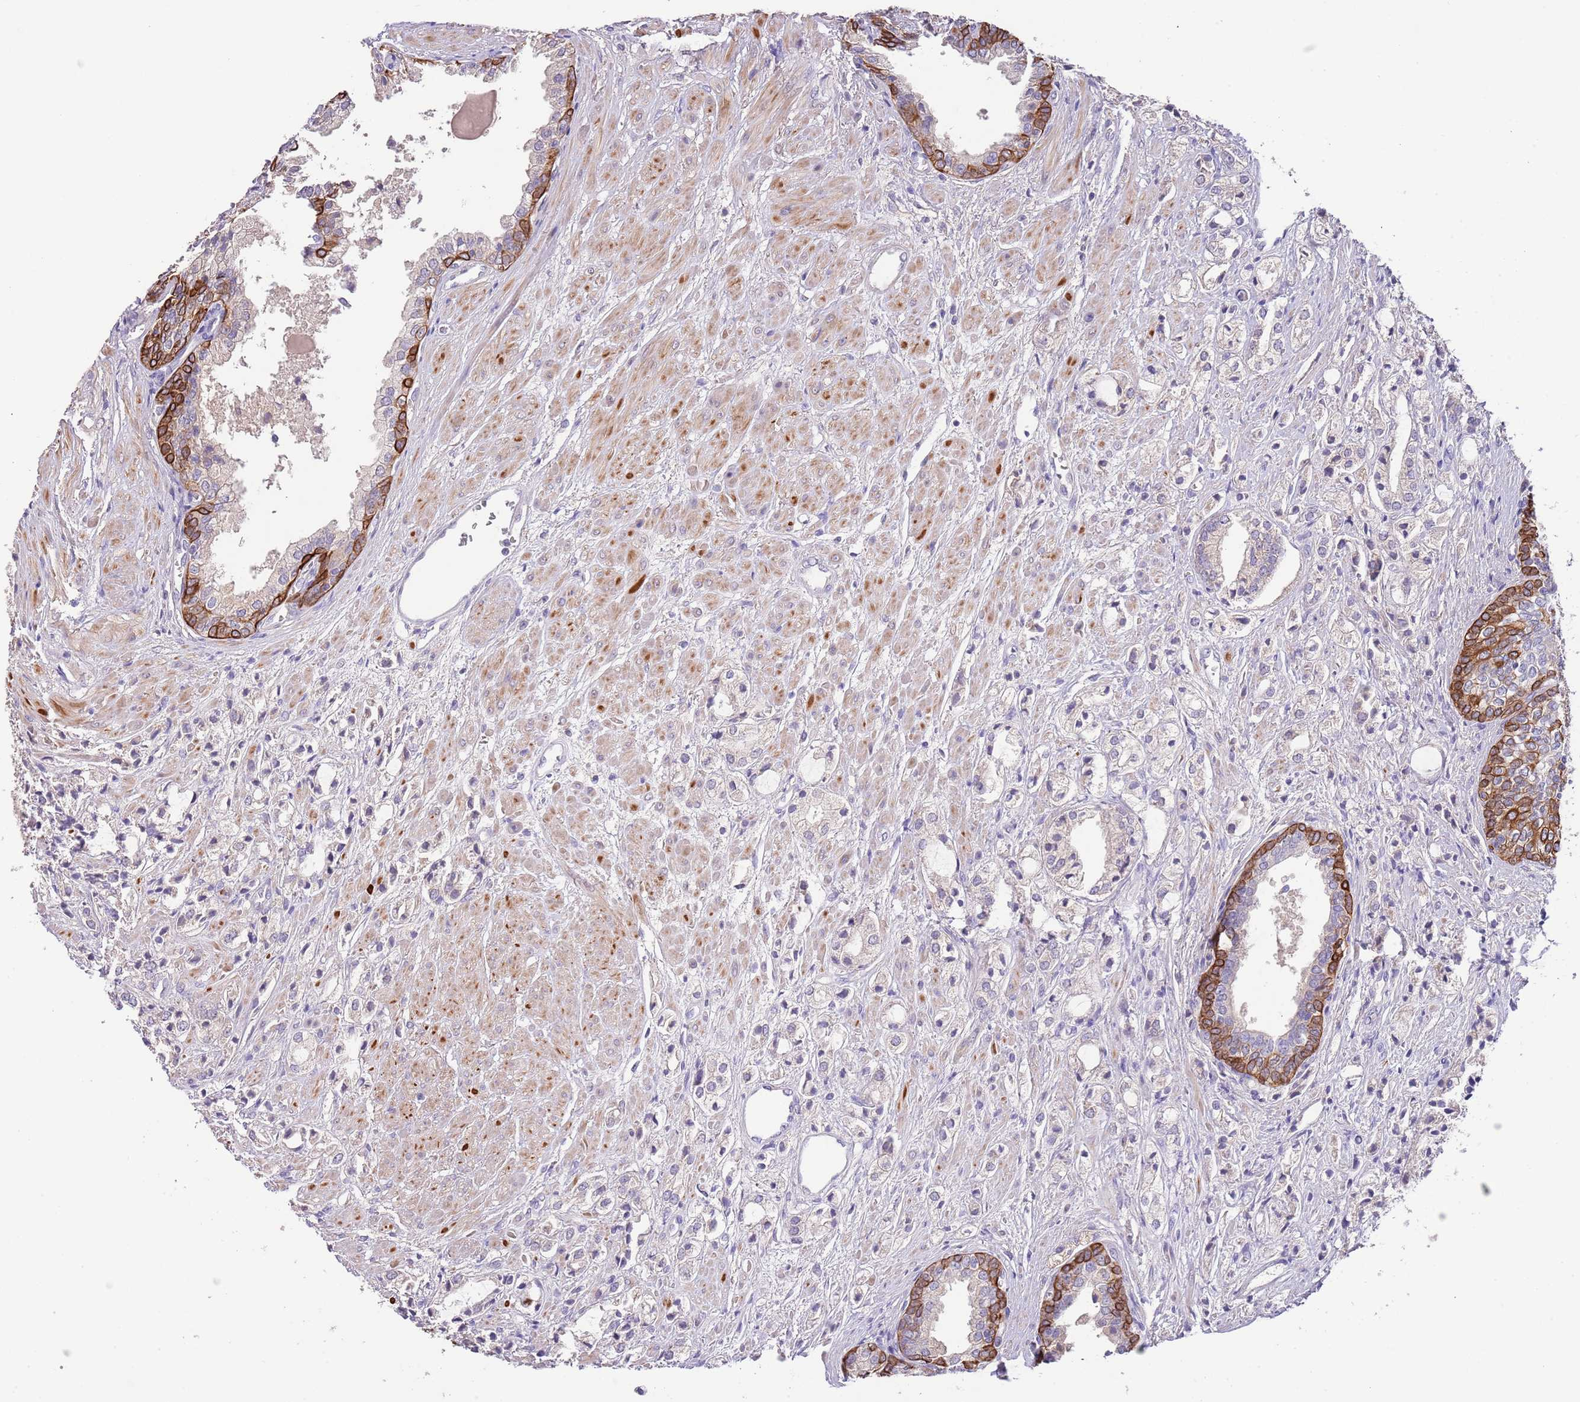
{"staining": {"intensity": "negative", "quantity": "none", "location": "none"}, "tissue": "prostate cancer", "cell_type": "Tumor cells", "image_type": "cancer", "snomed": [{"axis": "morphology", "description": "Adenocarcinoma, High grade"}, {"axis": "topography", "description": "Prostate"}], "caption": "Prostate adenocarcinoma (high-grade) was stained to show a protein in brown. There is no significant expression in tumor cells.", "gene": "ZNF658", "patient": {"sex": "male", "age": 50}}